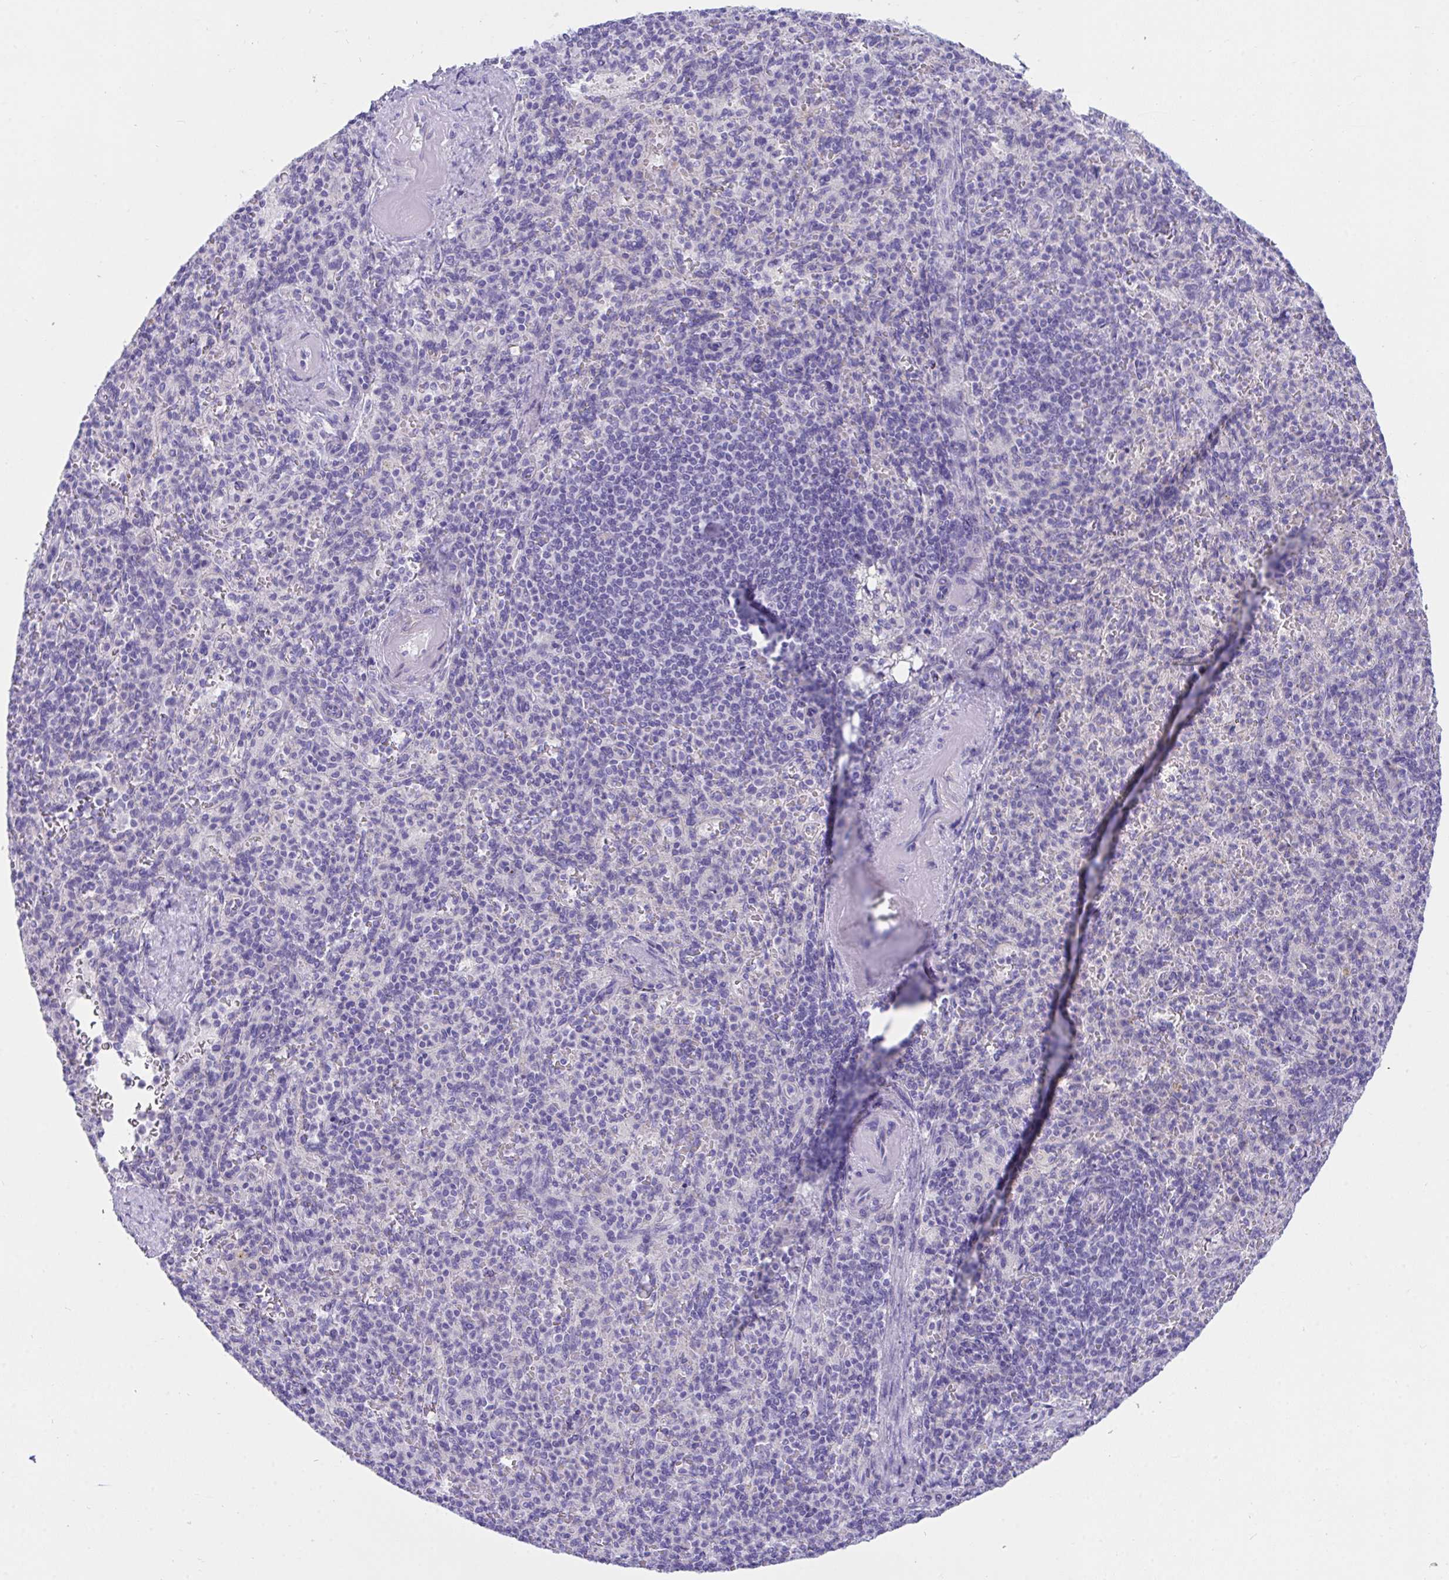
{"staining": {"intensity": "negative", "quantity": "none", "location": "none"}, "tissue": "spleen", "cell_type": "Cells in red pulp", "image_type": "normal", "snomed": [{"axis": "morphology", "description": "Normal tissue, NOS"}, {"axis": "topography", "description": "Spleen"}], "caption": "IHC photomicrograph of unremarkable spleen stained for a protein (brown), which displays no staining in cells in red pulp.", "gene": "TMEM106B", "patient": {"sex": "female", "age": 74}}